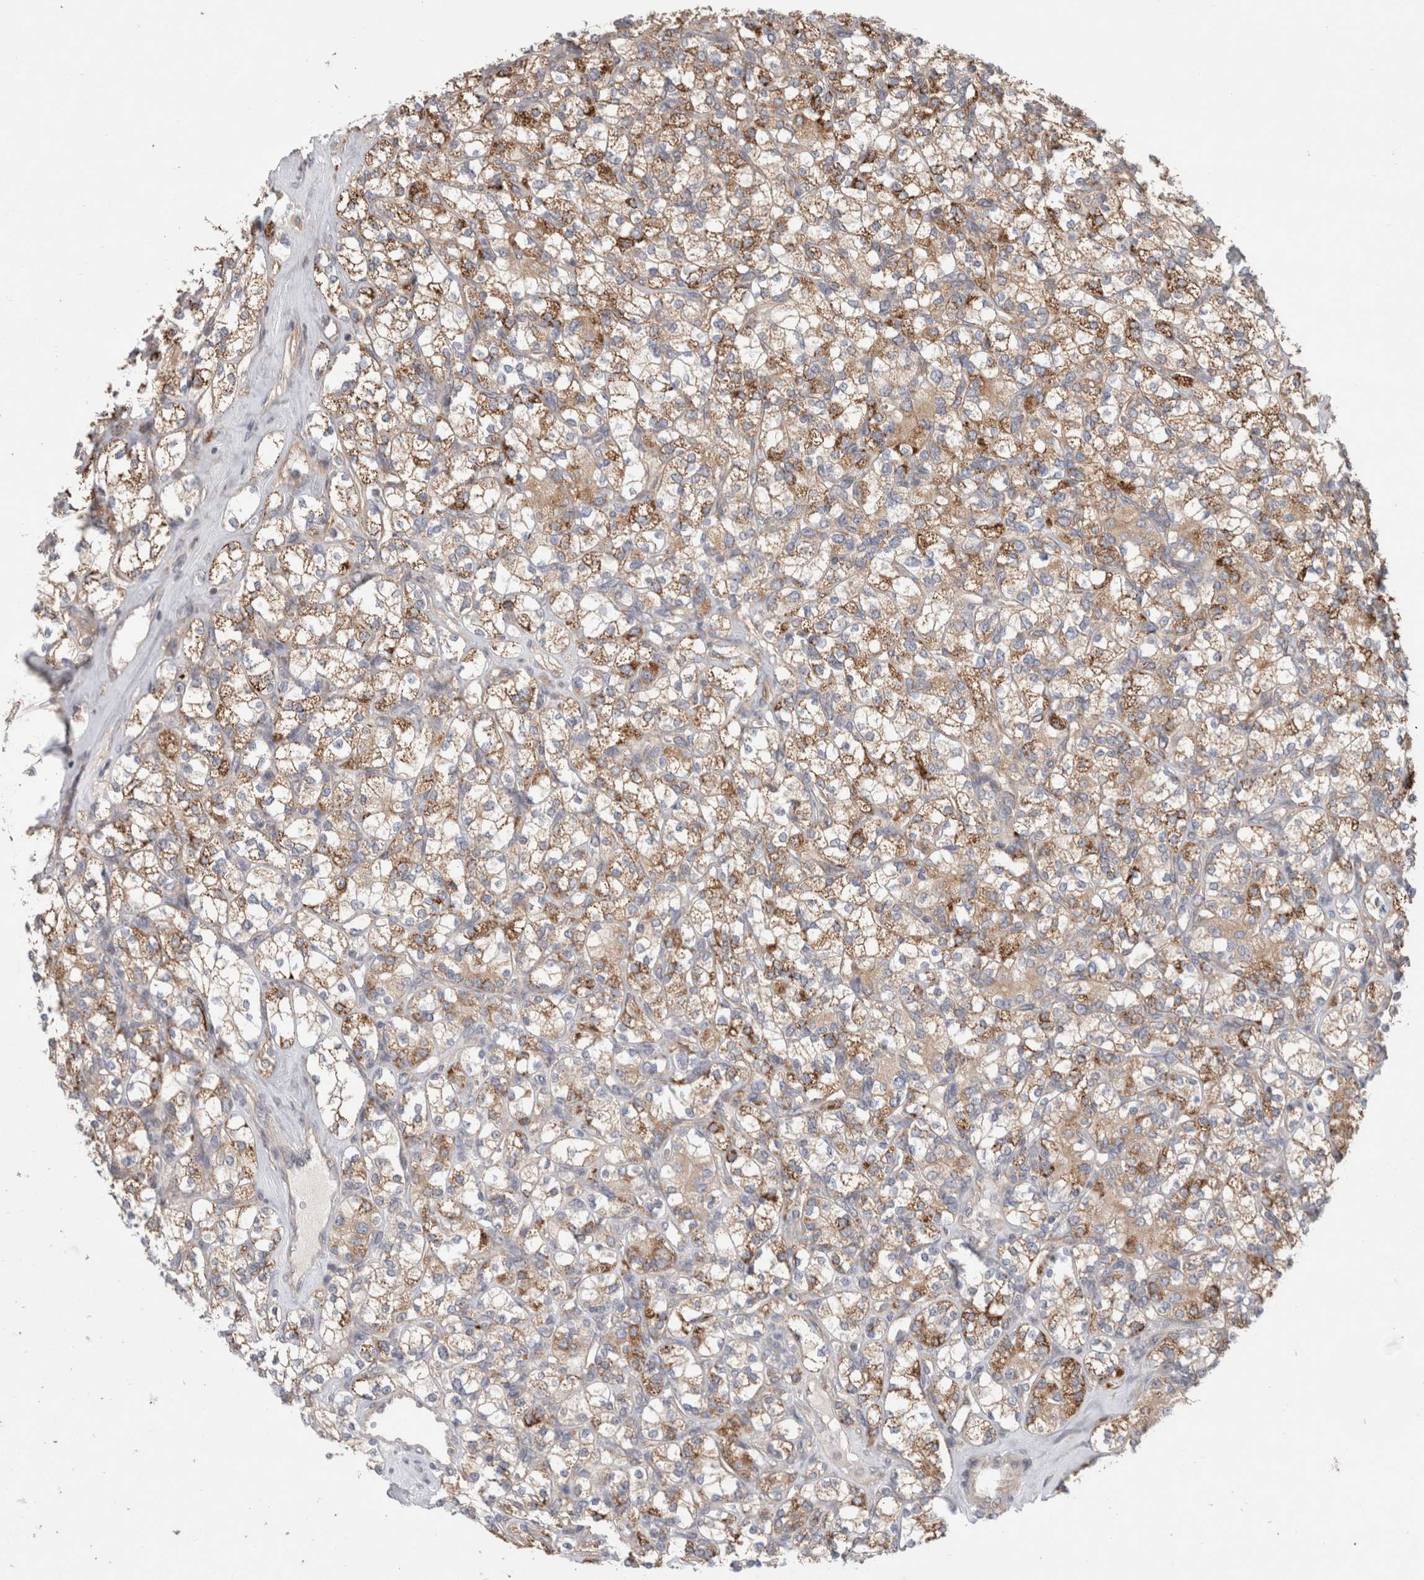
{"staining": {"intensity": "moderate", "quantity": ">75%", "location": "cytoplasmic/membranous"}, "tissue": "renal cancer", "cell_type": "Tumor cells", "image_type": "cancer", "snomed": [{"axis": "morphology", "description": "Adenocarcinoma, NOS"}, {"axis": "topography", "description": "Kidney"}], "caption": "Immunohistochemistry (IHC) staining of adenocarcinoma (renal), which exhibits medium levels of moderate cytoplasmic/membranous expression in about >75% of tumor cells indicating moderate cytoplasmic/membranous protein staining. The staining was performed using DAB (brown) for protein detection and nuclei were counterstained in hematoxylin (blue).", "gene": "HROB", "patient": {"sex": "male", "age": 77}}